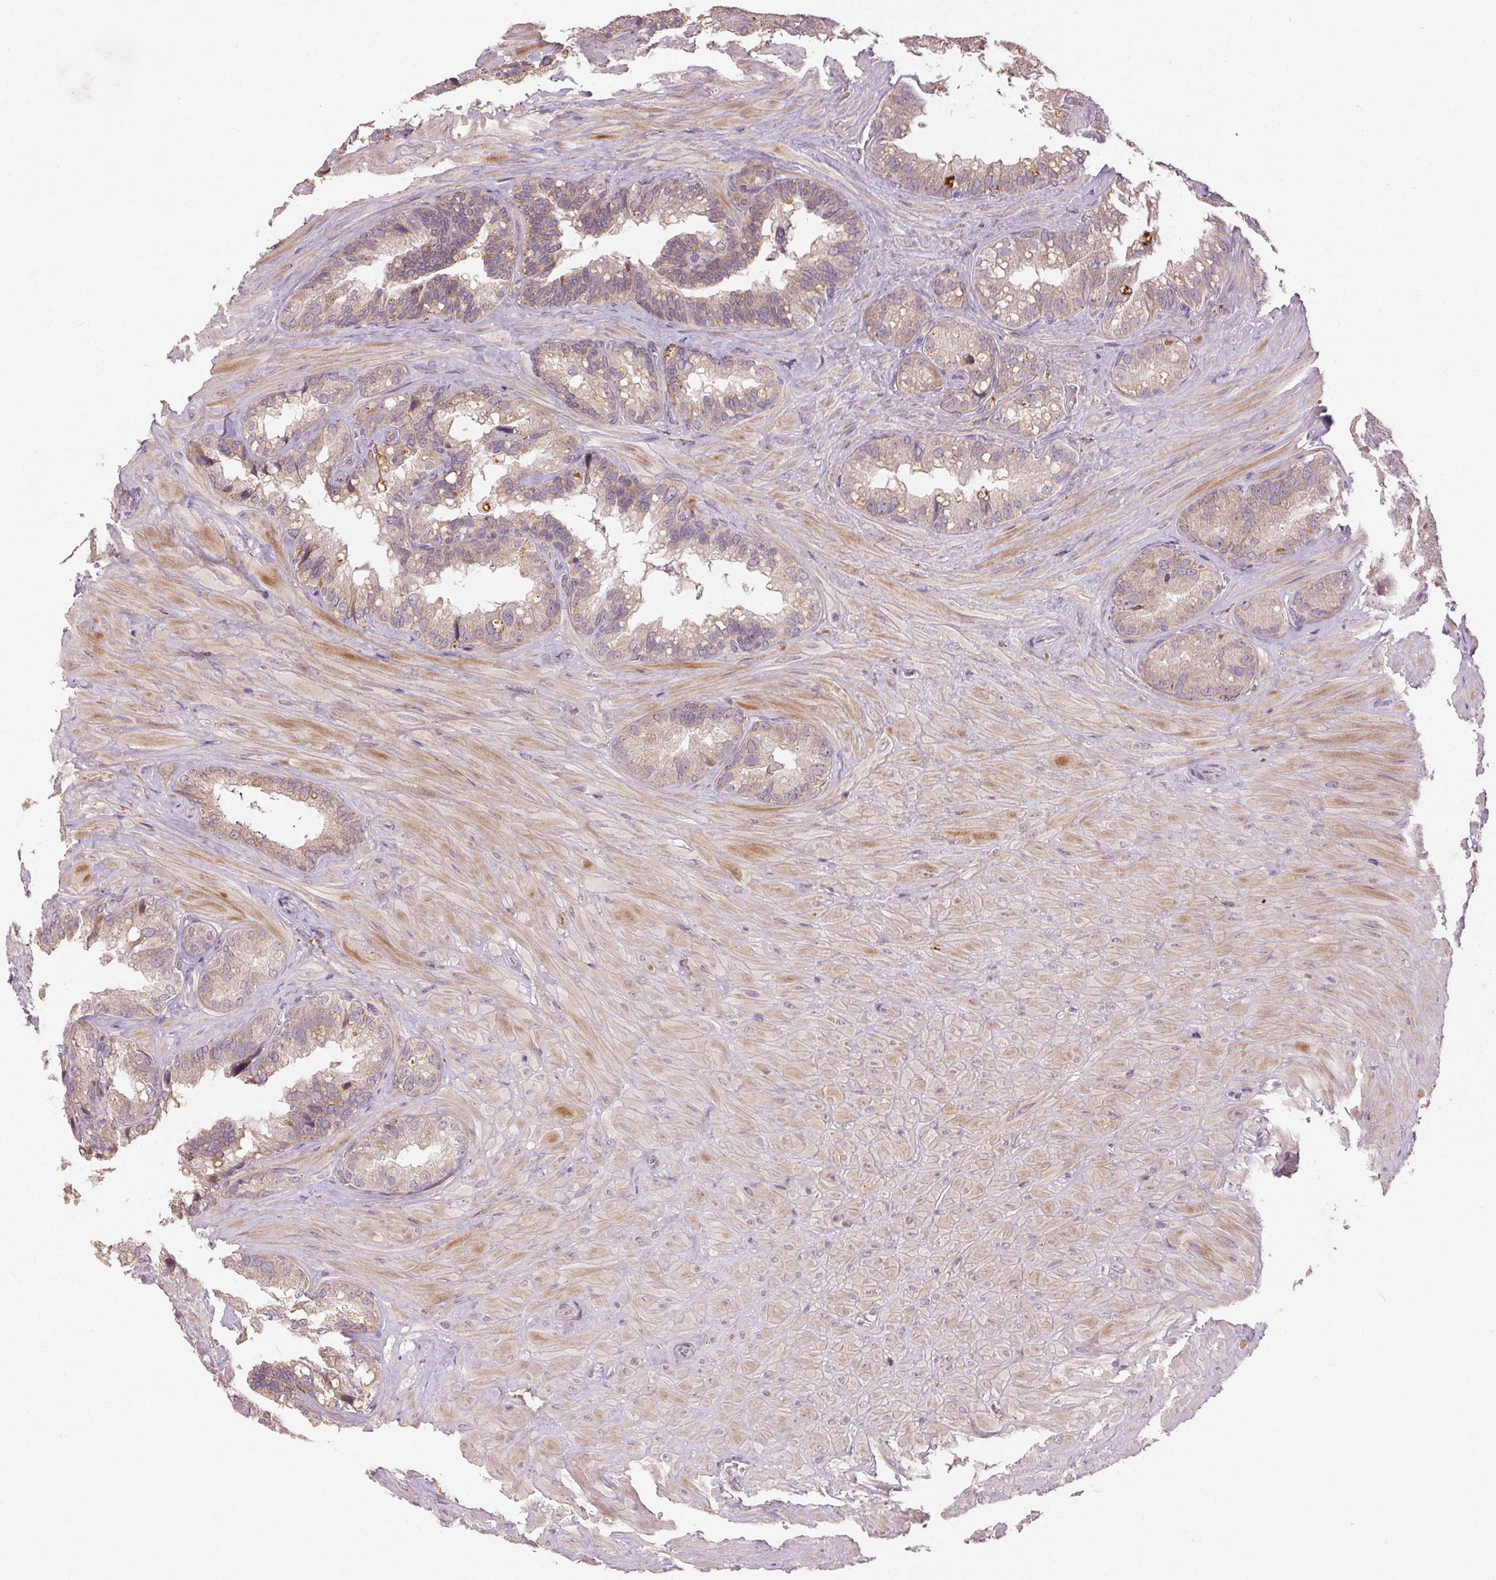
{"staining": {"intensity": "moderate", "quantity": ">75%", "location": "cytoplasmic/membranous"}, "tissue": "seminal vesicle", "cell_type": "Glandular cells", "image_type": "normal", "snomed": [{"axis": "morphology", "description": "Normal tissue, NOS"}, {"axis": "topography", "description": "Seminal veicle"}], "caption": "A brown stain labels moderate cytoplasmic/membranous expression of a protein in glandular cells of unremarkable human seminal vesicle. Using DAB (brown) and hematoxylin (blue) stains, captured at high magnification using brightfield microscopy.", "gene": "REP15", "patient": {"sex": "male", "age": 60}}